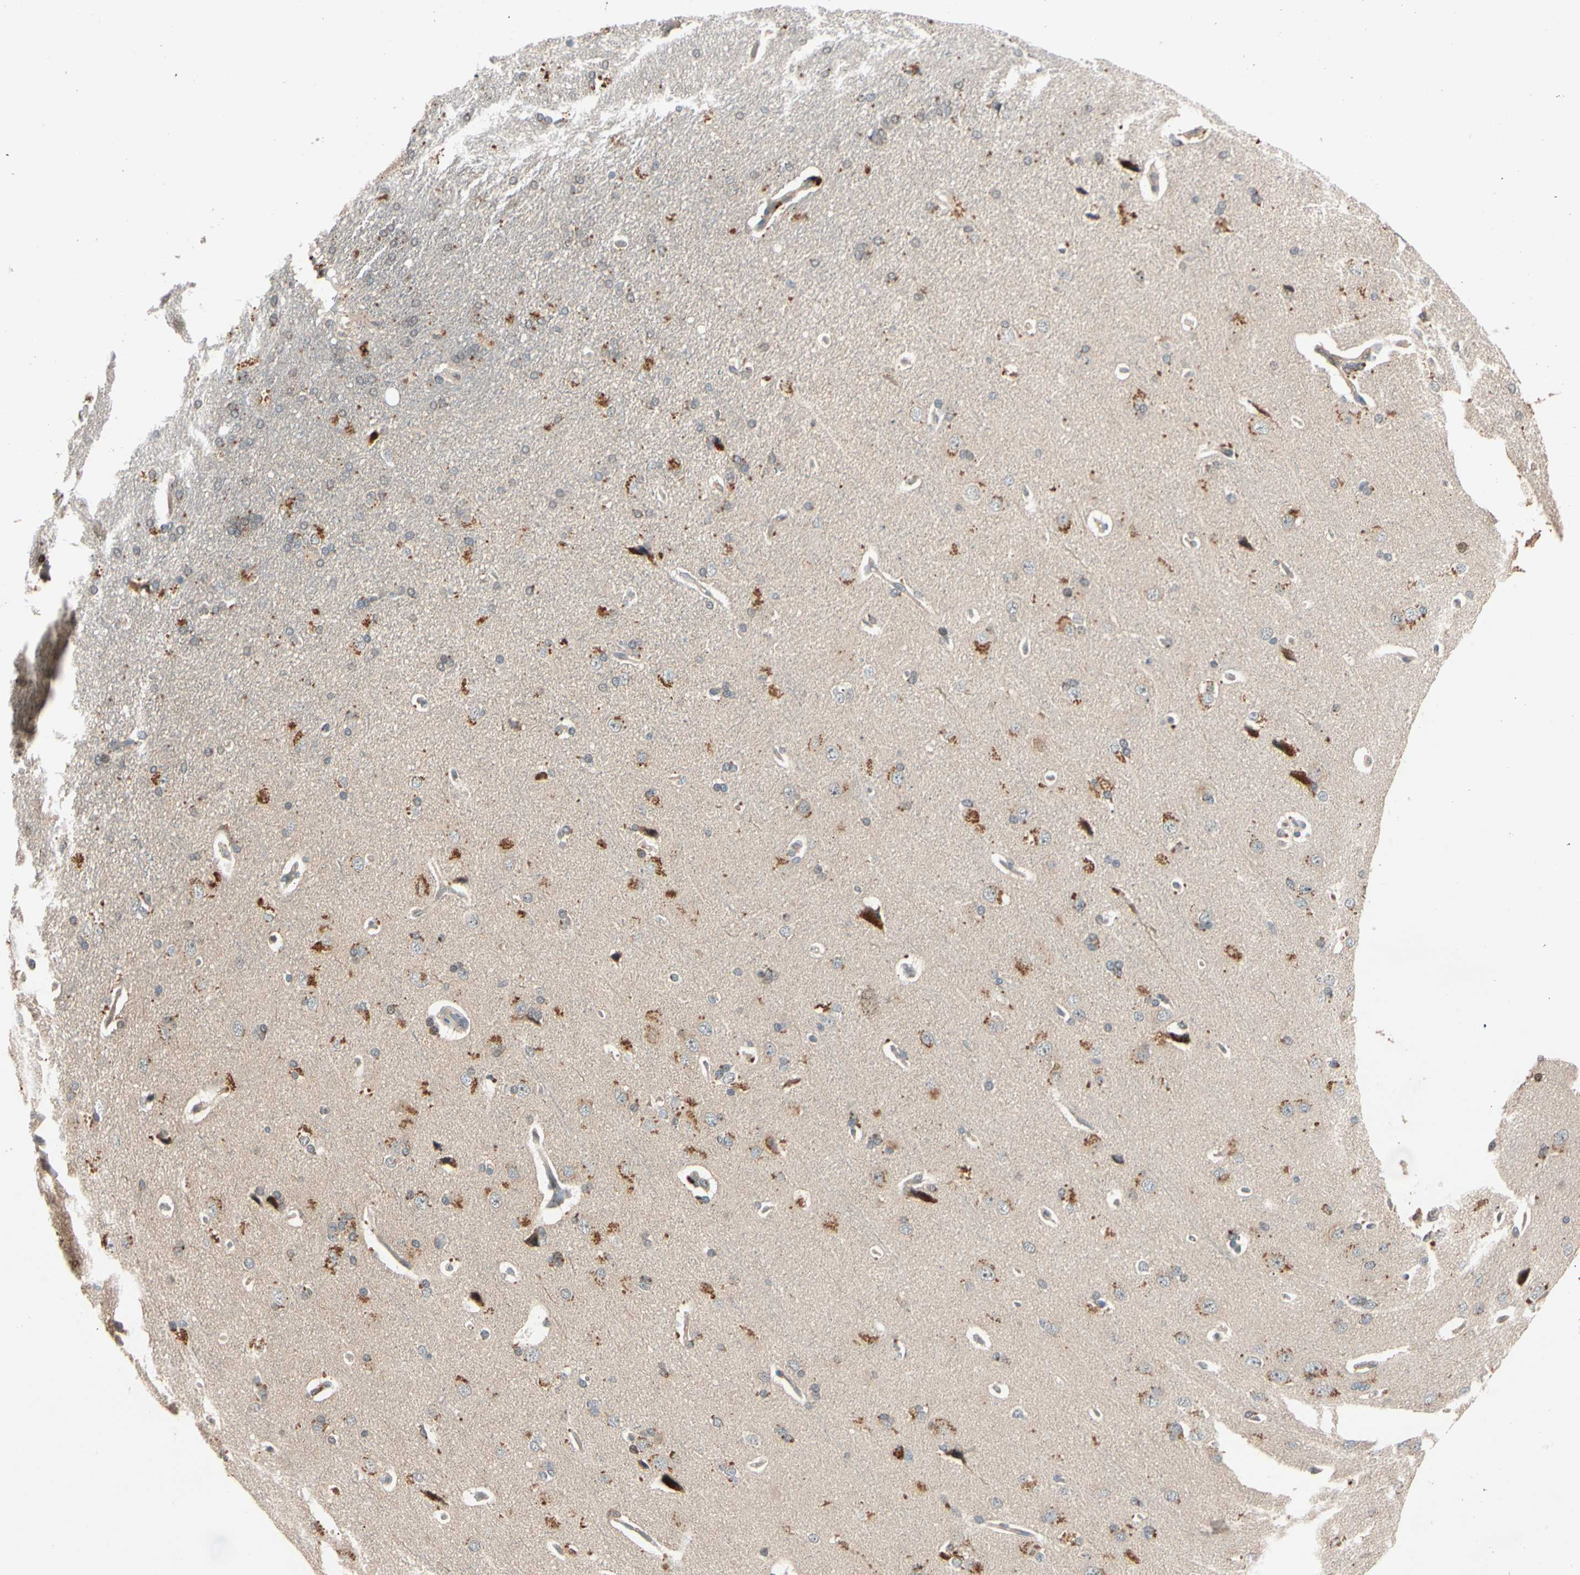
{"staining": {"intensity": "negative", "quantity": "none", "location": "none"}, "tissue": "cerebral cortex", "cell_type": "Endothelial cells", "image_type": "normal", "snomed": [{"axis": "morphology", "description": "Normal tissue, NOS"}, {"axis": "topography", "description": "Cerebral cortex"}], "caption": "Human cerebral cortex stained for a protein using IHC exhibits no expression in endothelial cells.", "gene": "ACSL5", "patient": {"sex": "male", "age": 62}}